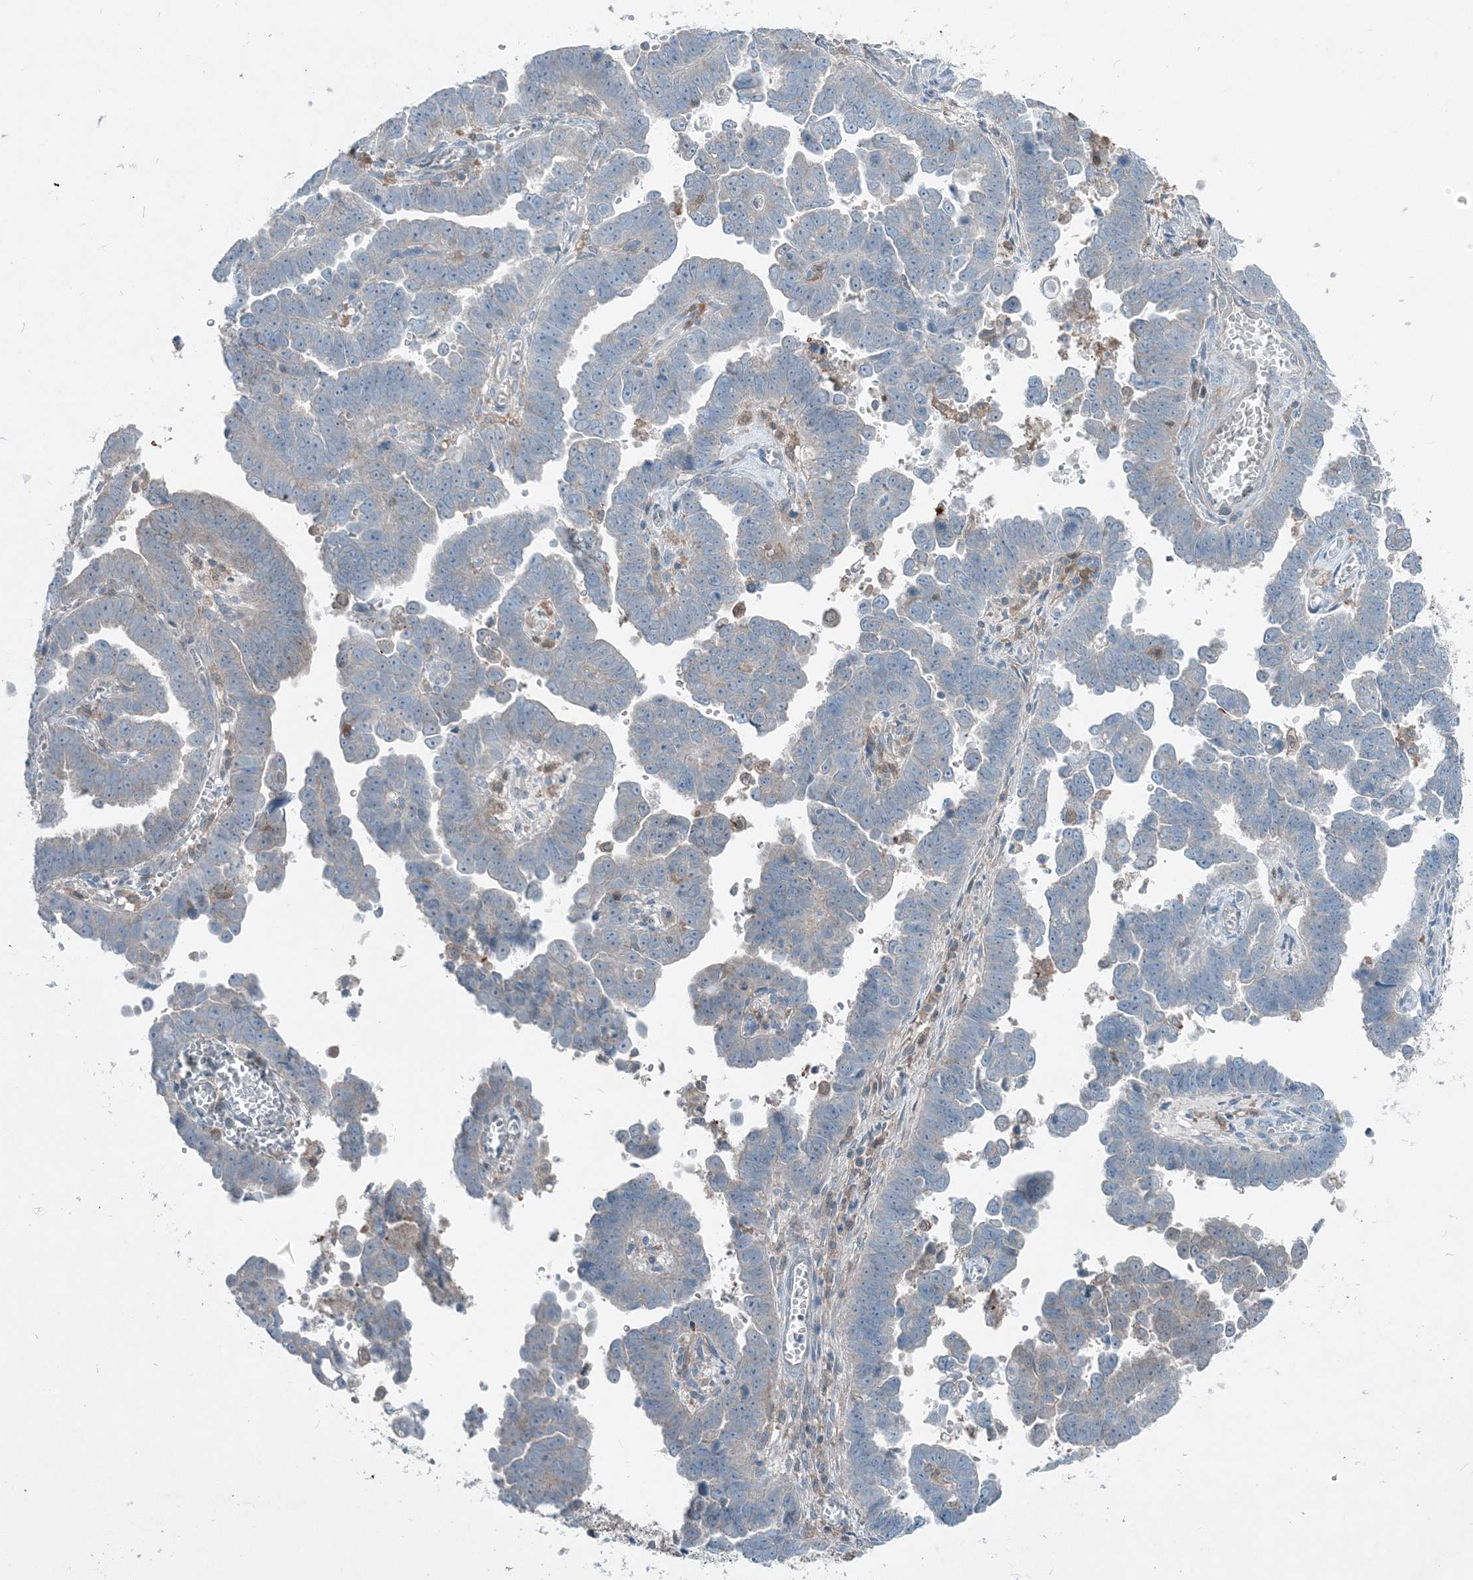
{"staining": {"intensity": "negative", "quantity": "none", "location": "none"}, "tissue": "endometrial cancer", "cell_type": "Tumor cells", "image_type": "cancer", "snomed": [{"axis": "morphology", "description": "Adenocarcinoma, NOS"}, {"axis": "topography", "description": "Endometrium"}], "caption": "Adenocarcinoma (endometrial) stained for a protein using immunohistochemistry demonstrates no positivity tumor cells.", "gene": "ARMH1", "patient": {"sex": "female", "age": 75}}